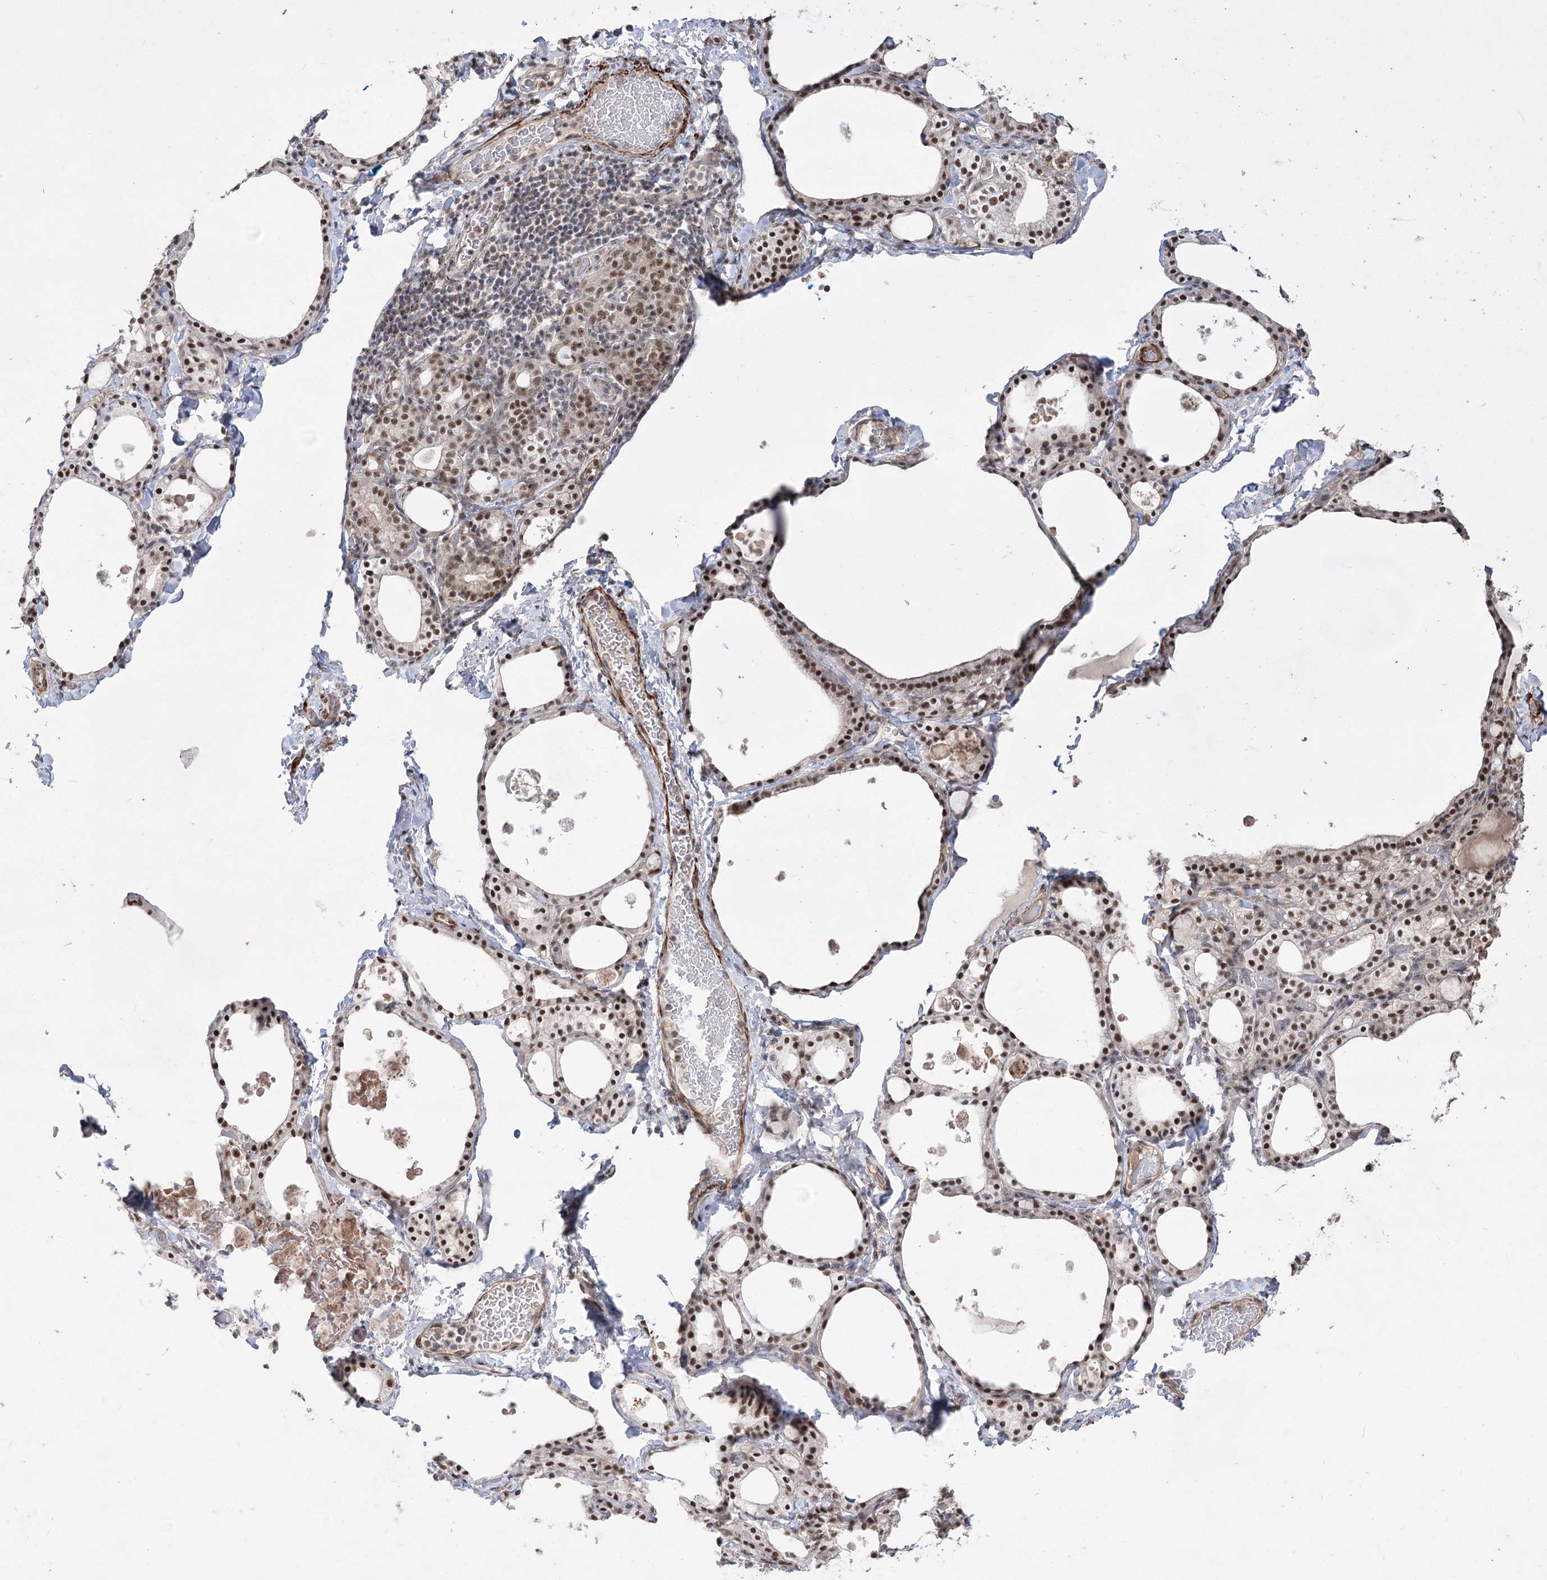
{"staining": {"intensity": "moderate", "quantity": ">75%", "location": "nuclear"}, "tissue": "thyroid gland", "cell_type": "Glandular cells", "image_type": "normal", "snomed": [{"axis": "morphology", "description": "Normal tissue, NOS"}, {"axis": "topography", "description": "Thyroid gland"}], "caption": "Immunohistochemistry (IHC) (DAB (3,3'-diaminobenzidine)) staining of normal human thyroid gland demonstrates moderate nuclear protein expression in approximately >75% of glandular cells.", "gene": "ZSCAN23", "patient": {"sex": "male", "age": 56}}